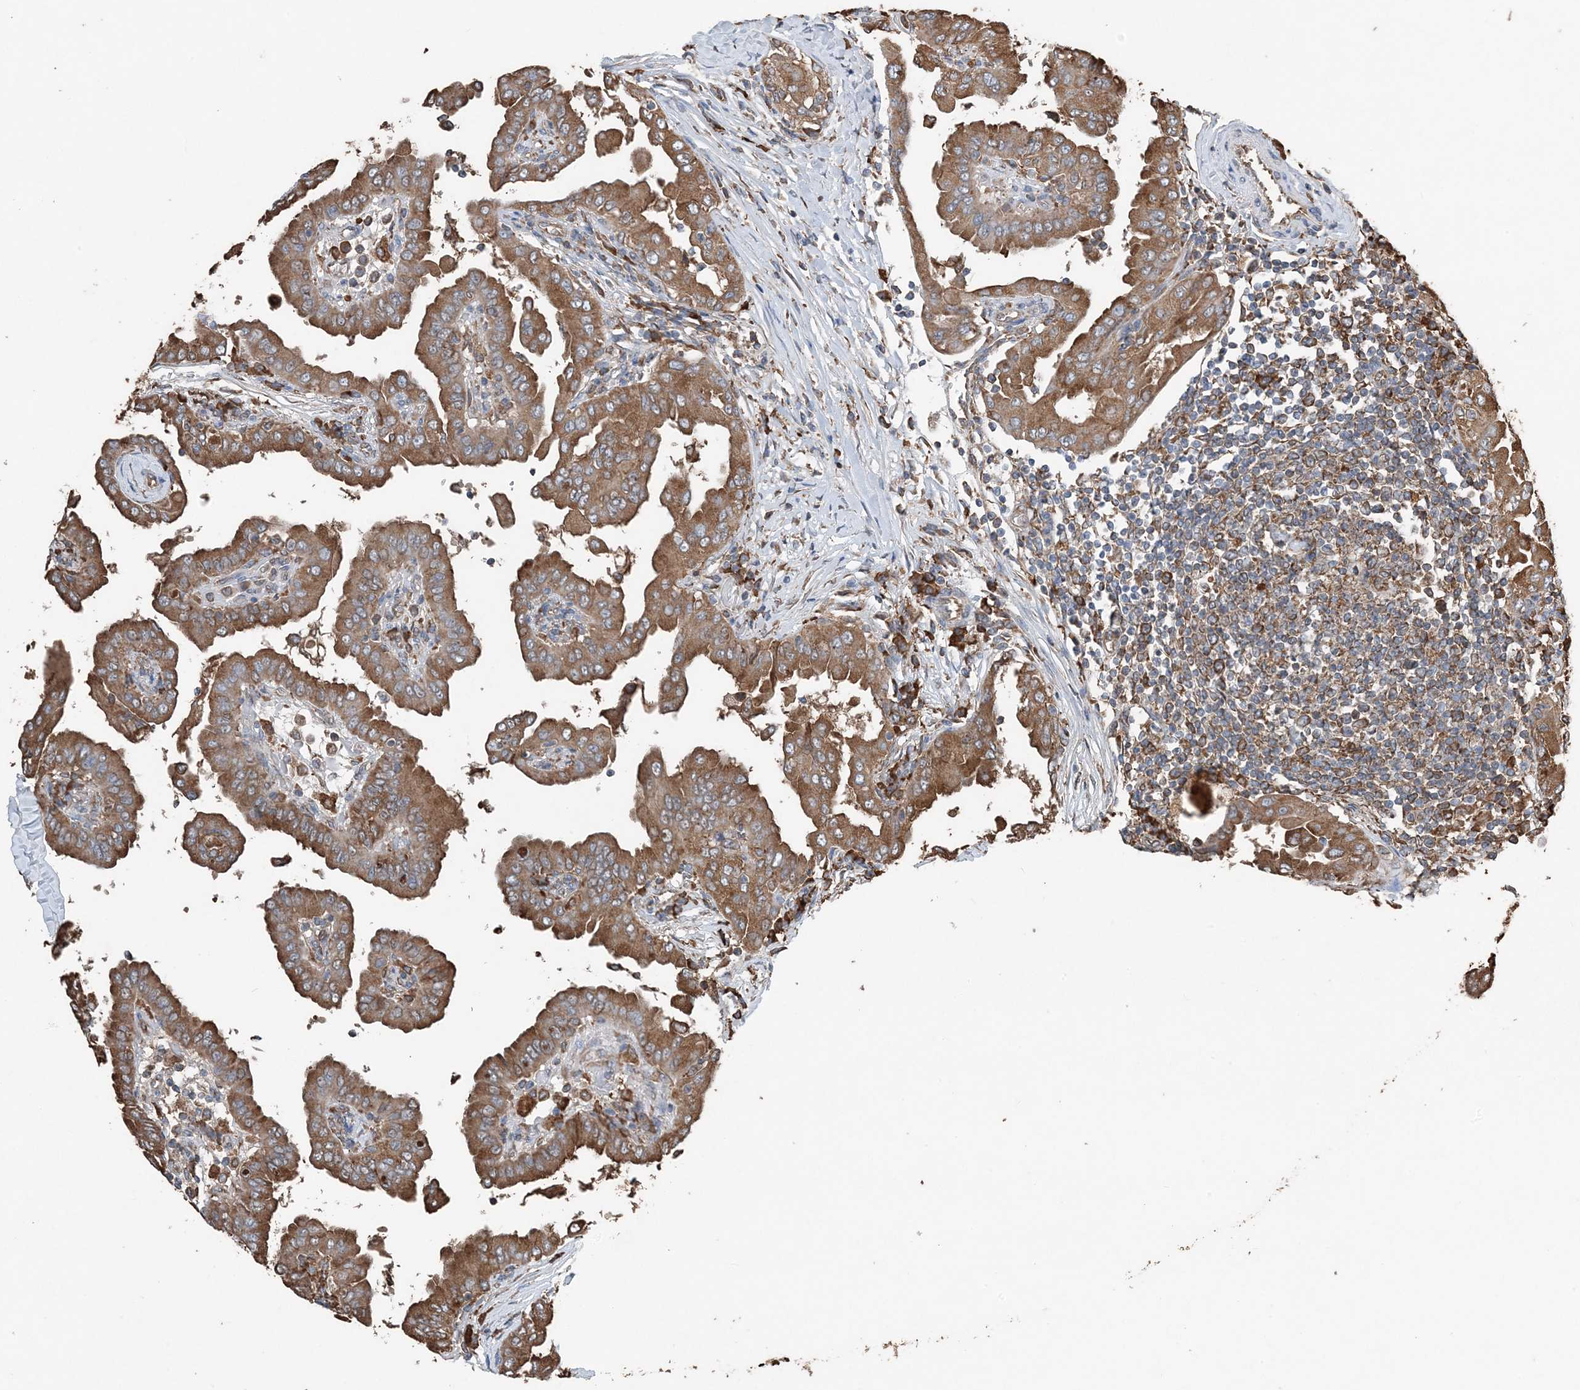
{"staining": {"intensity": "strong", "quantity": ">75%", "location": "cytoplasmic/membranous"}, "tissue": "thyroid cancer", "cell_type": "Tumor cells", "image_type": "cancer", "snomed": [{"axis": "morphology", "description": "Papillary adenocarcinoma, NOS"}, {"axis": "topography", "description": "Thyroid gland"}], "caption": "Papillary adenocarcinoma (thyroid) tissue exhibits strong cytoplasmic/membranous positivity in approximately >75% of tumor cells The staining was performed using DAB (3,3'-diaminobenzidine), with brown indicating positive protein expression. Nuclei are stained blue with hematoxylin.", "gene": "PDIA6", "patient": {"sex": "male", "age": 33}}